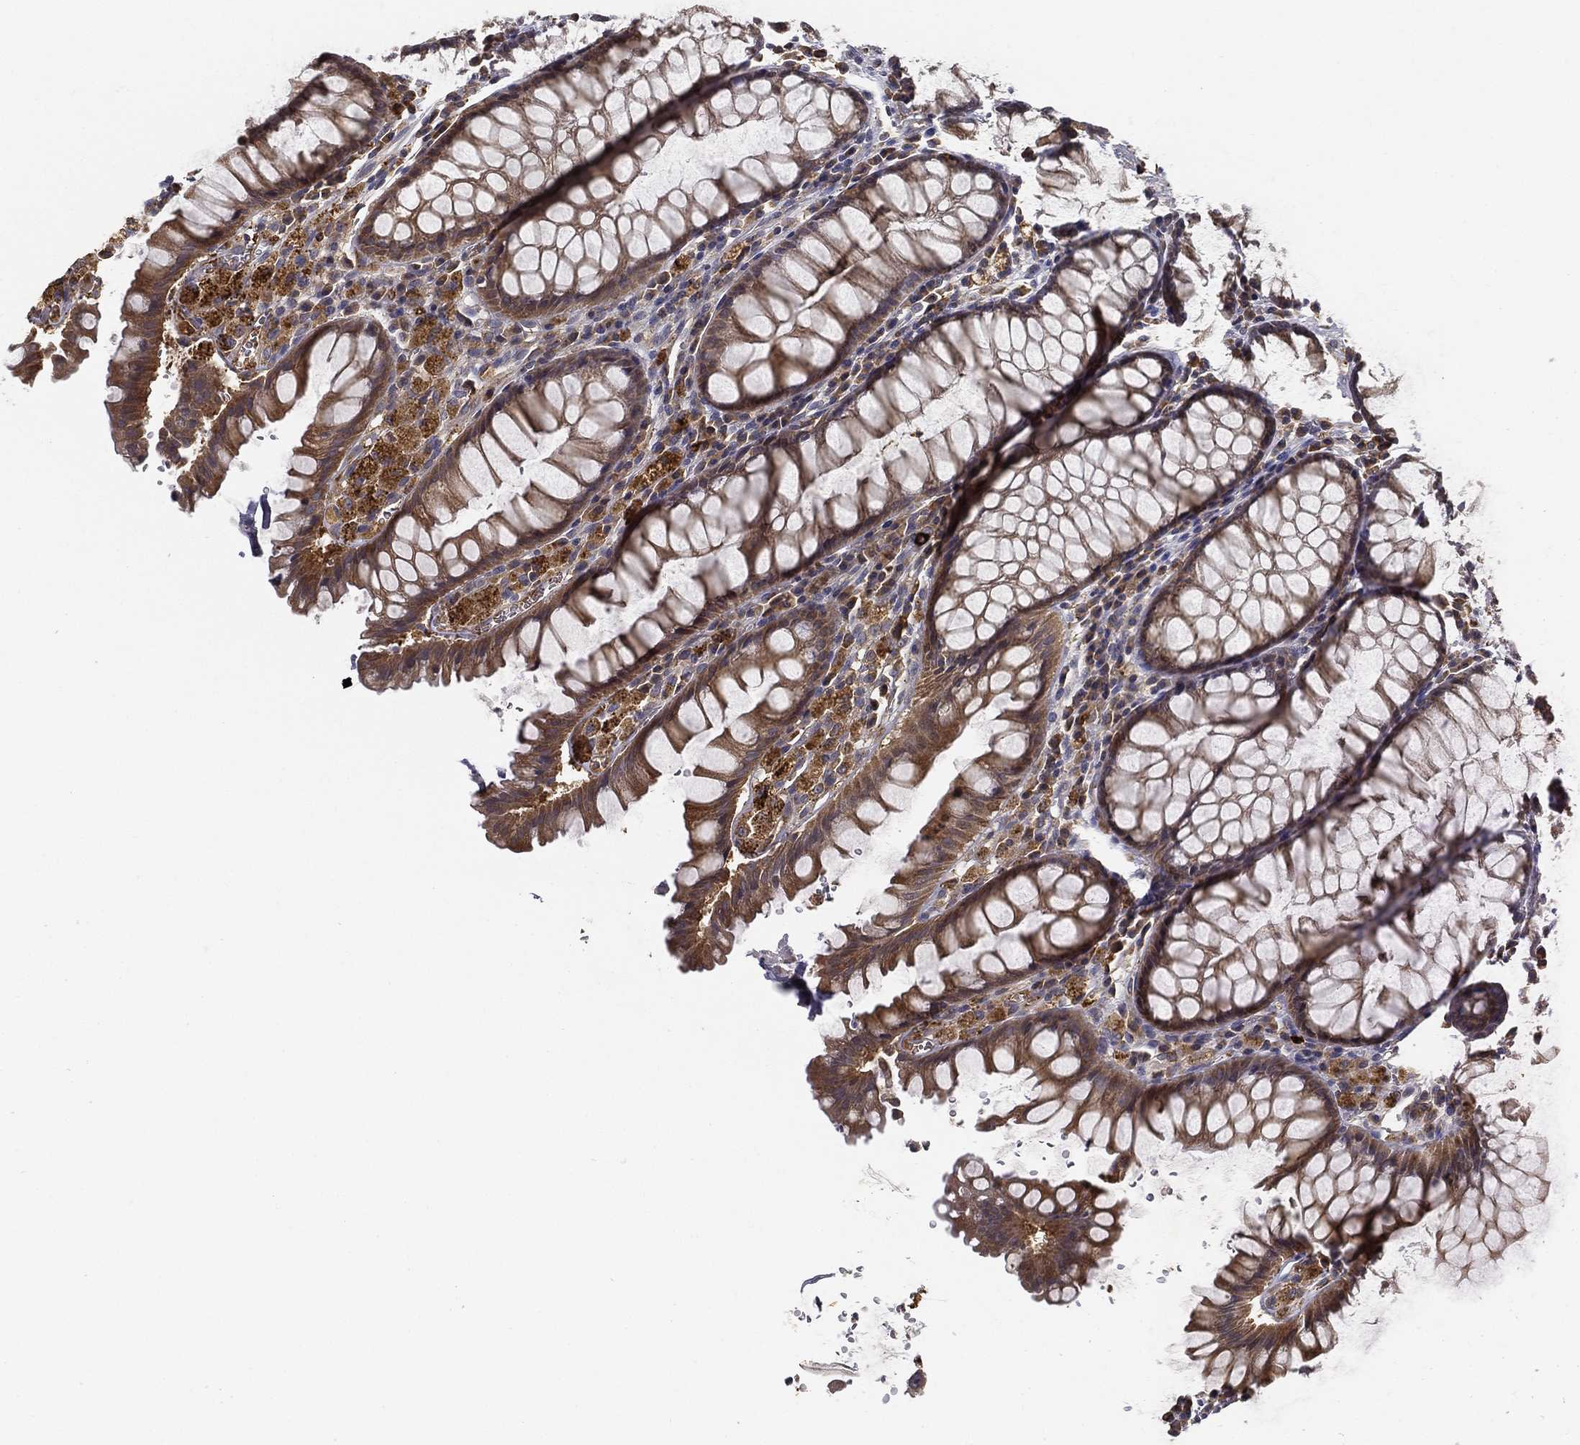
{"staining": {"intensity": "moderate", "quantity": "25%-75%", "location": "cytoplasmic/membranous"}, "tissue": "rectum", "cell_type": "Glandular cells", "image_type": "normal", "snomed": [{"axis": "morphology", "description": "Normal tissue, NOS"}, {"axis": "topography", "description": "Rectum"}], "caption": "Glandular cells exhibit medium levels of moderate cytoplasmic/membranous positivity in about 25%-75% of cells in unremarkable human rectum.", "gene": "MT", "patient": {"sex": "female", "age": 68}}